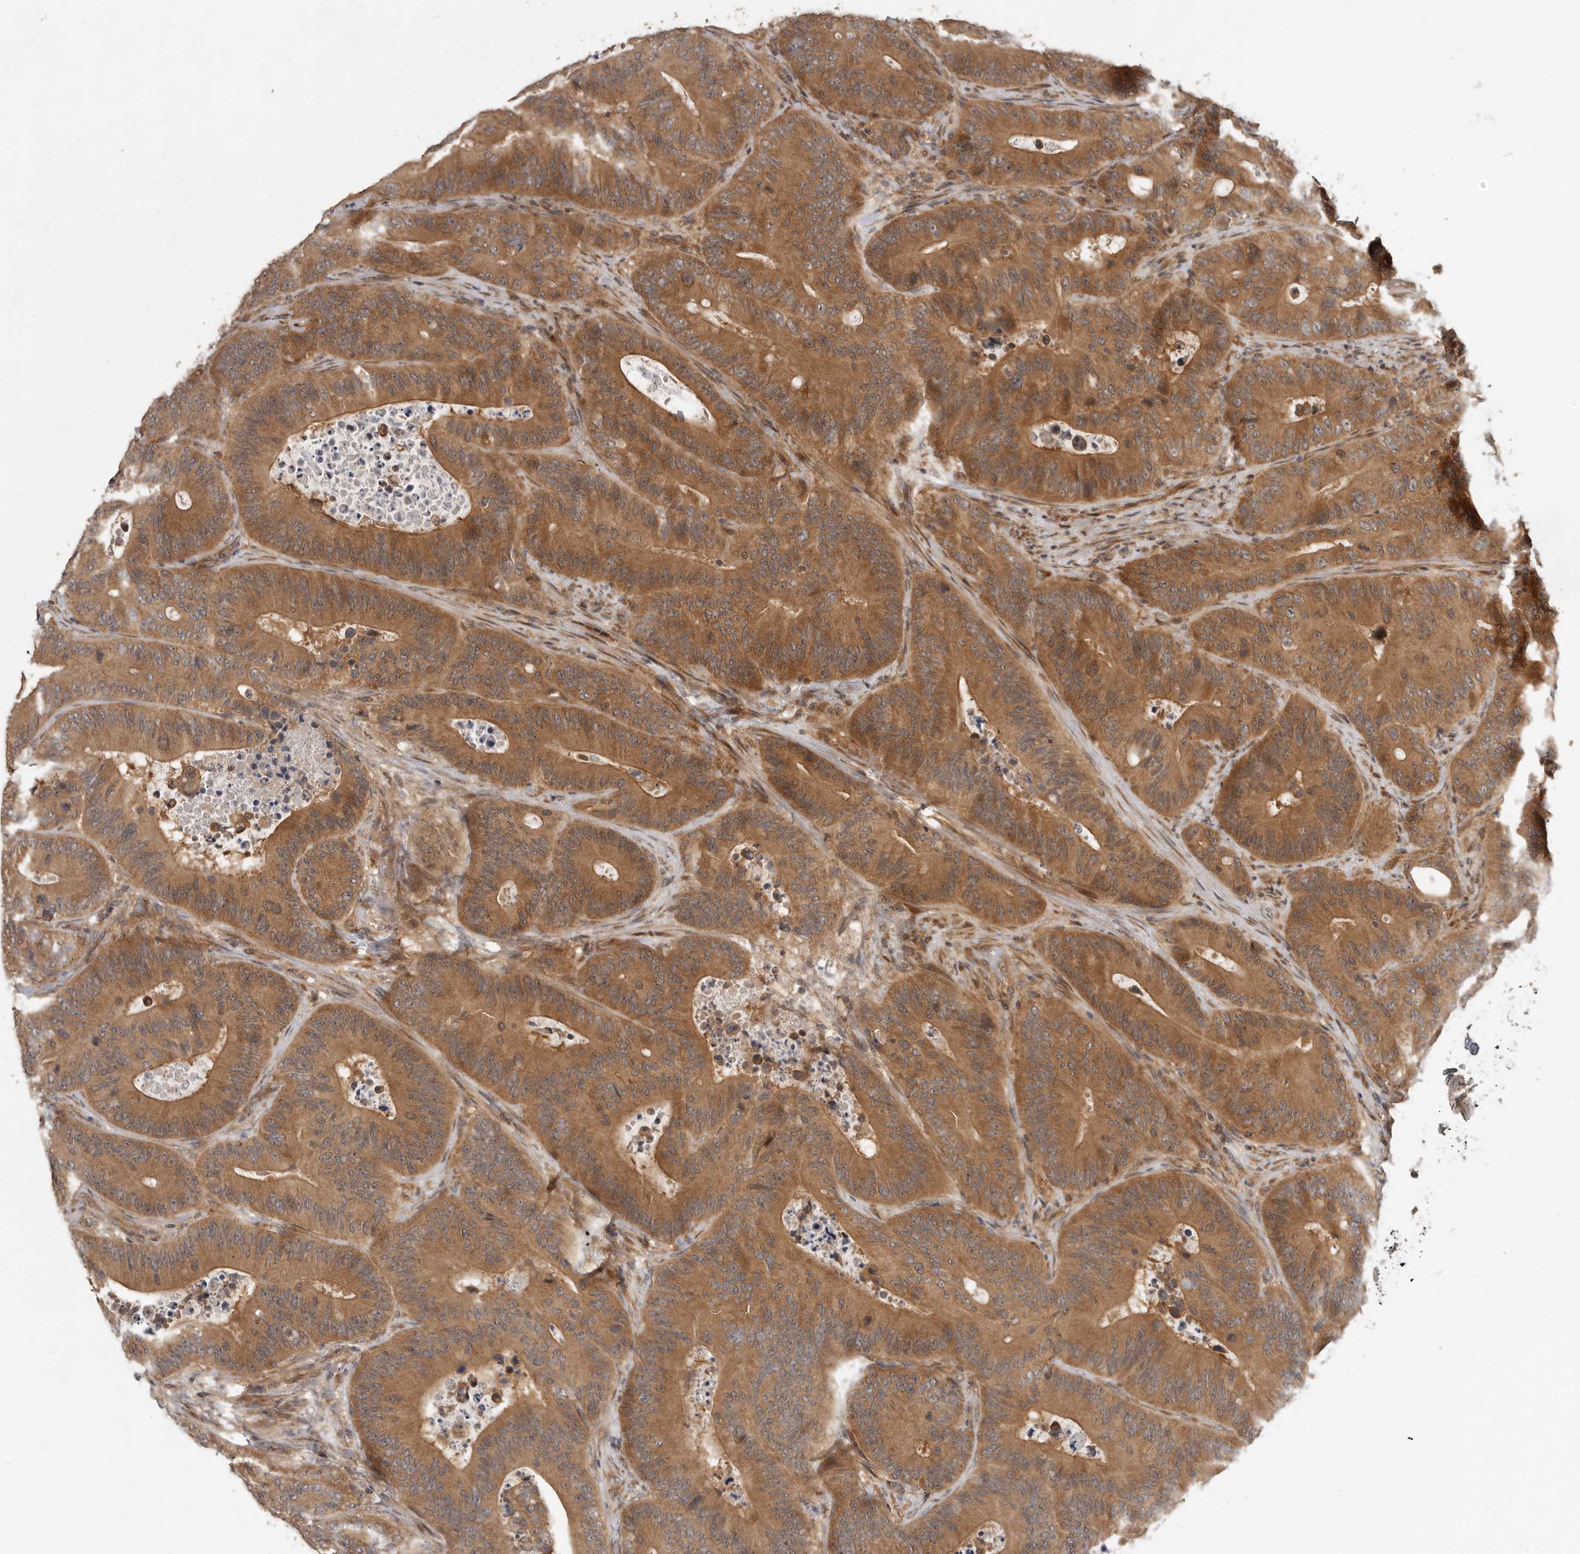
{"staining": {"intensity": "moderate", "quantity": ">75%", "location": "cytoplasmic/membranous"}, "tissue": "colorectal cancer", "cell_type": "Tumor cells", "image_type": "cancer", "snomed": [{"axis": "morphology", "description": "Adenocarcinoma, NOS"}, {"axis": "topography", "description": "Colon"}], "caption": "High-magnification brightfield microscopy of colorectal cancer (adenocarcinoma) stained with DAB (brown) and counterstained with hematoxylin (blue). tumor cells exhibit moderate cytoplasmic/membranous positivity is present in approximately>75% of cells.", "gene": "OSBPL9", "patient": {"sex": "male", "age": 83}}